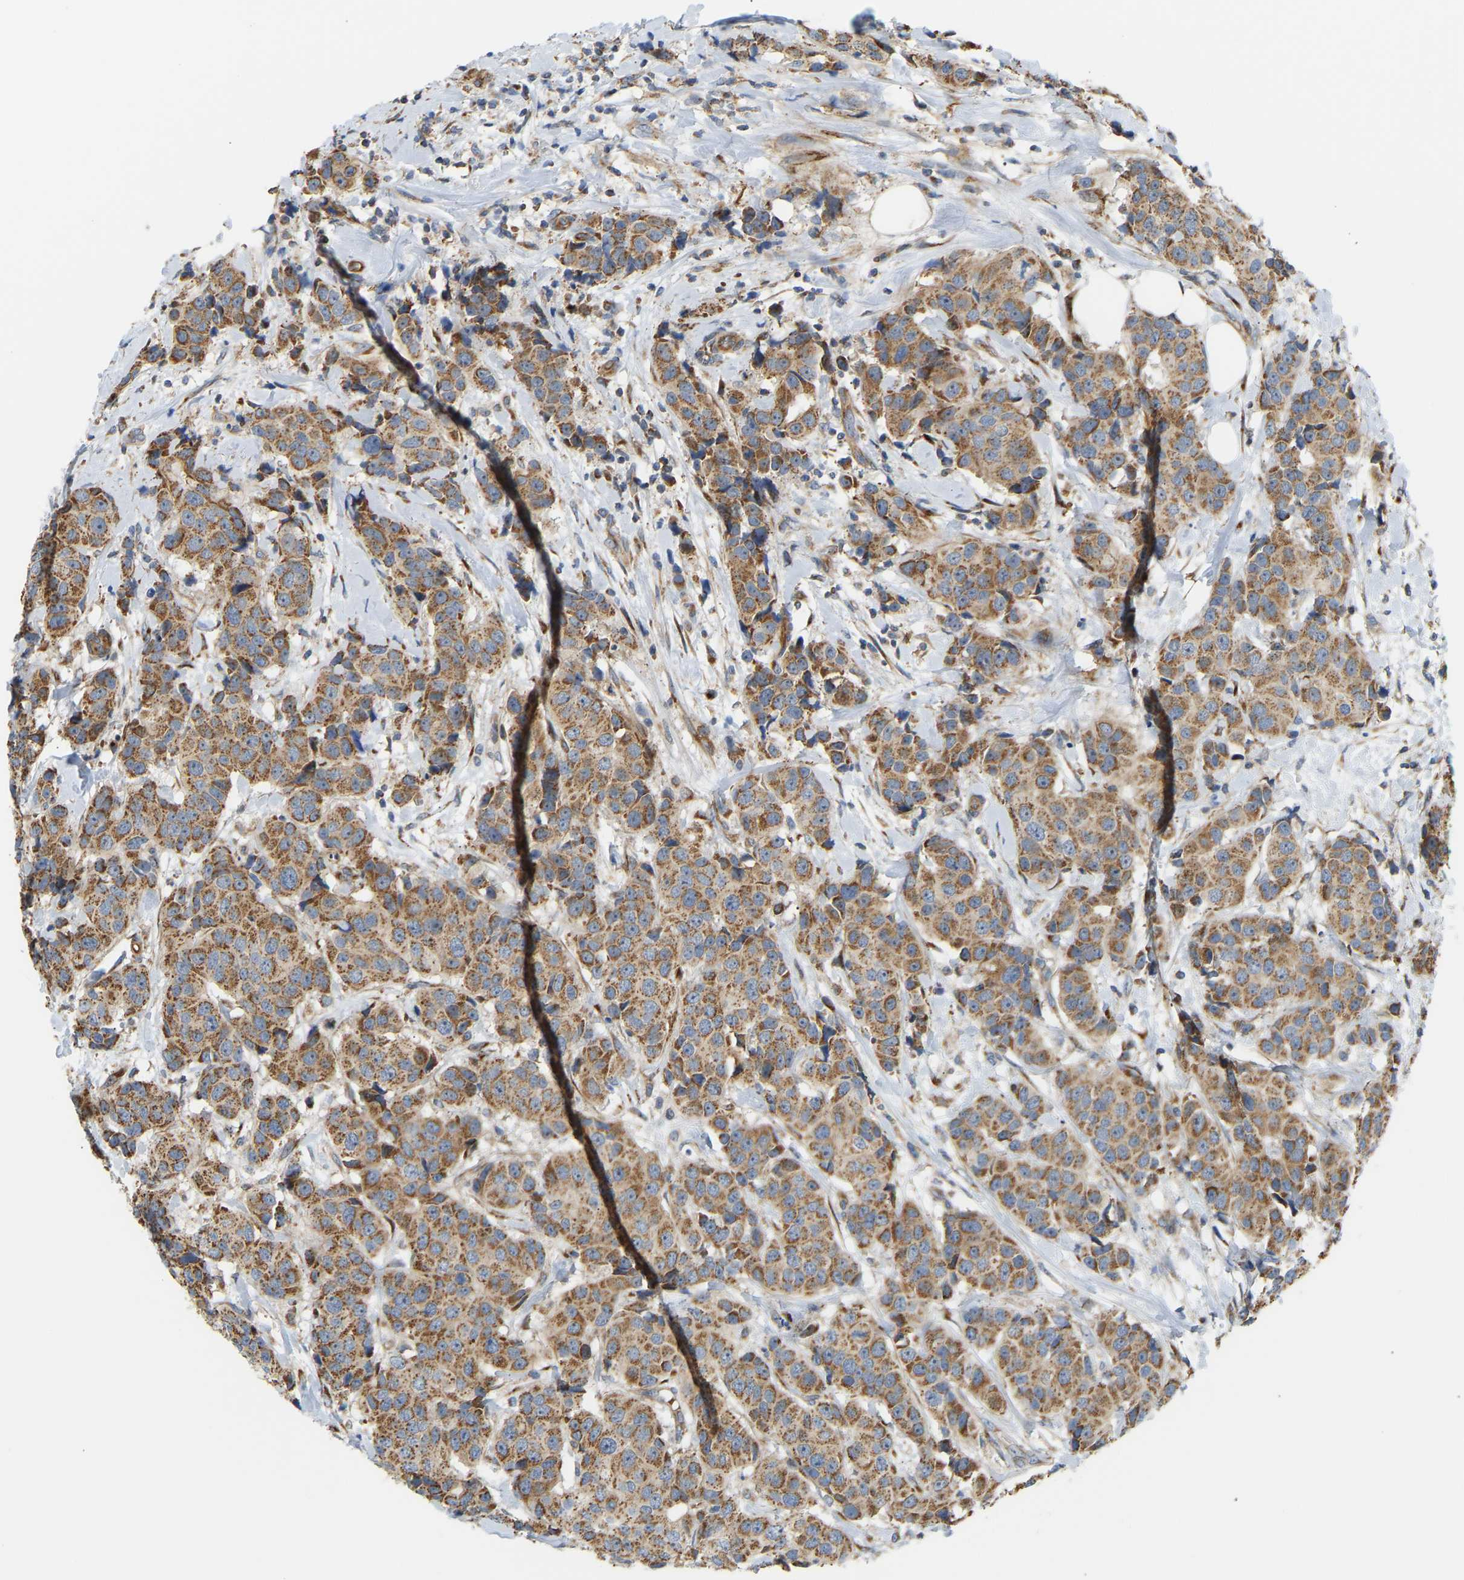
{"staining": {"intensity": "moderate", "quantity": ">75%", "location": "cytoplasmic/membranous"}, "tissue": "breast cancer", "cell_type": "Tumor cells", "image_type": "cancer", "snomed": [{"axis": "morphology", "description": "Normal tissue, NOS"}, {"axis": "morphology", "description": "Duct carcinoma"}, {"axis": "topography", "description": "Breast"}], "caption": "Breast cancer (infiltrating ductal carcinoma) stained with a brown dye displays moderate cytoplasmic/membranous positive positivity in approximately >75% of tumor cells.", "gene": "YIPF2", "patient": {"sex": "female", "age": 39}}